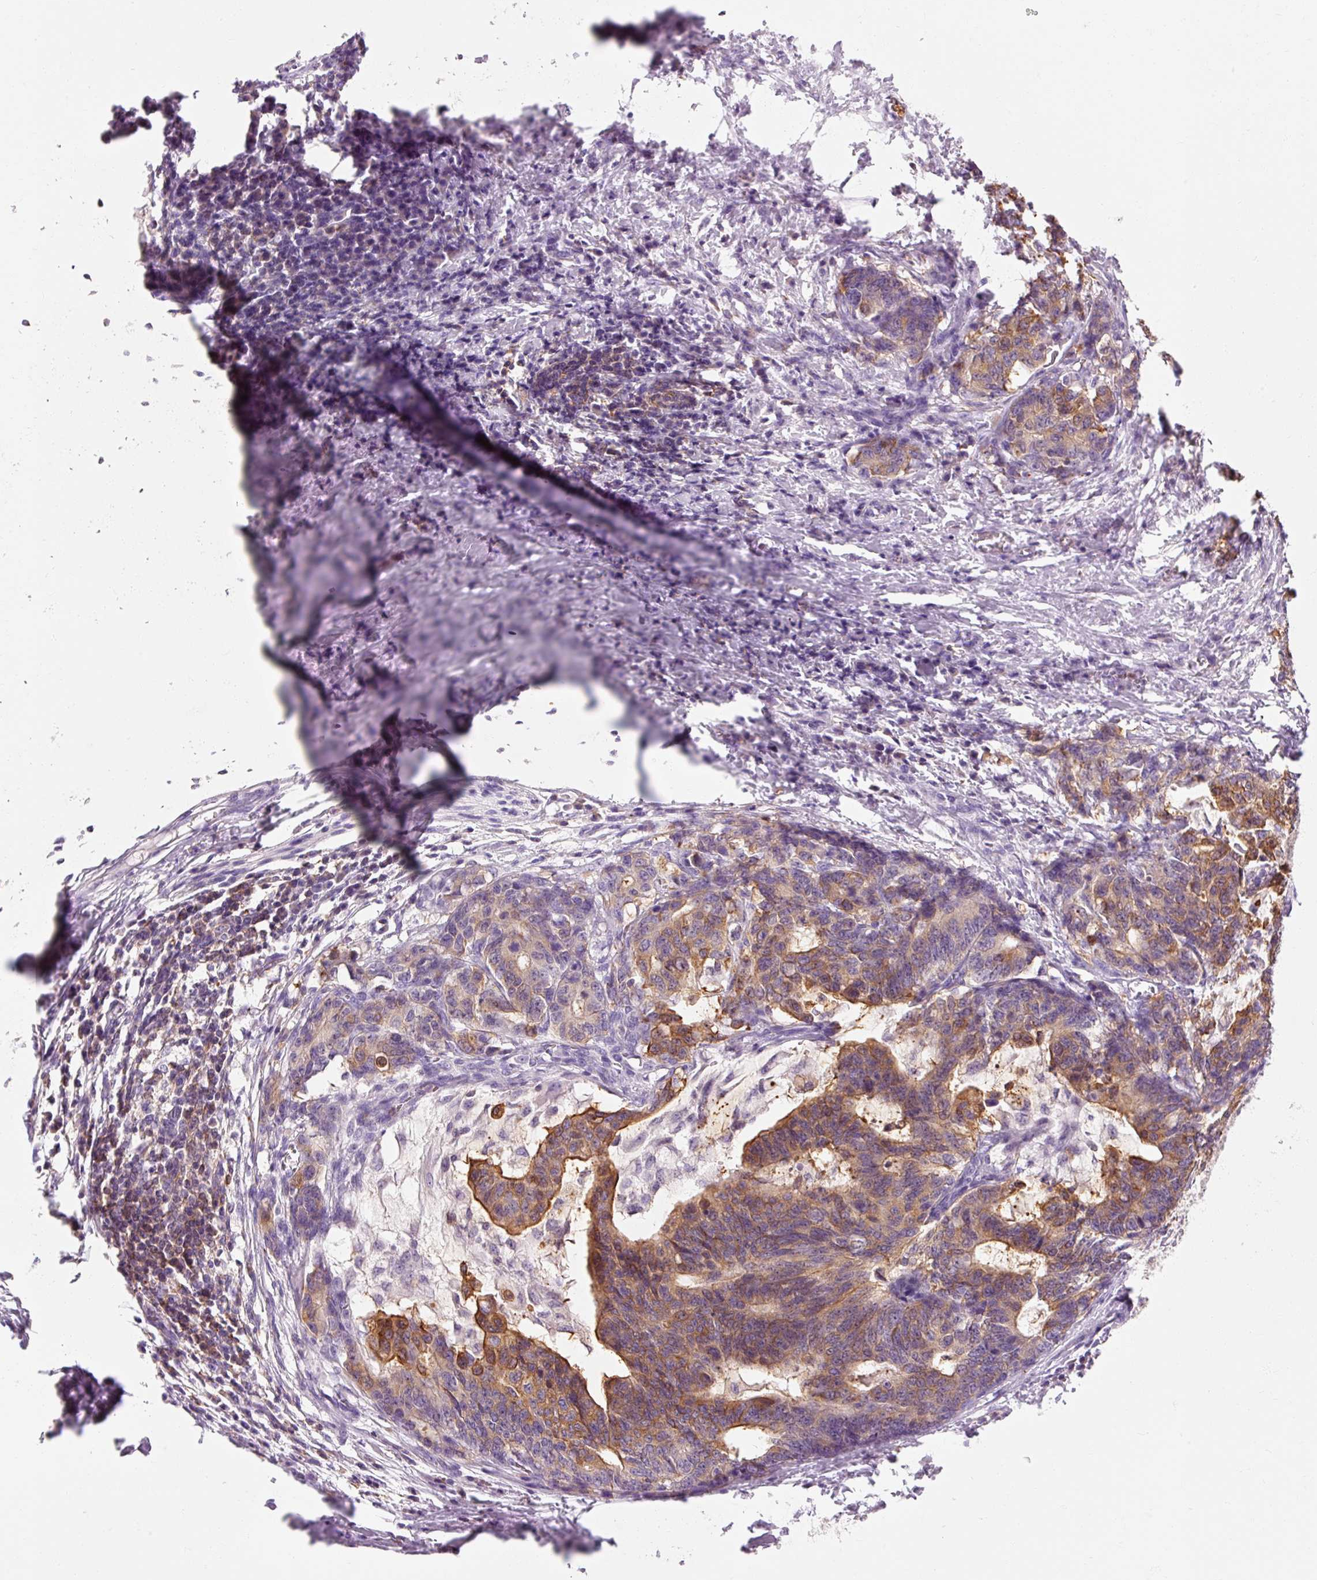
{"staining": {"intensity": "moderate", "quantity": ">75%", "location": "cytoplasmic/membranous"}, "tissue": "stomach cancer", "cell_type": "Tumor cells", "image_type": "cancer", "snomed": [{"axis": "morphology", "description": "Normal tissue, NOS"}, {"axis": "morphology", "description": "Adenocarcinoma, NOS"}, {"axis": "topography", "description": "Stomach"}], "caption": "Immunohistochemical staining of adenocarcinoma (stomach) displays medium levels of moderate cytoplasmic/membranous protein staining in about >75% of tumor cells.", "gene": "OR8K1", "patient": {"sex": "female", "age": 64}}